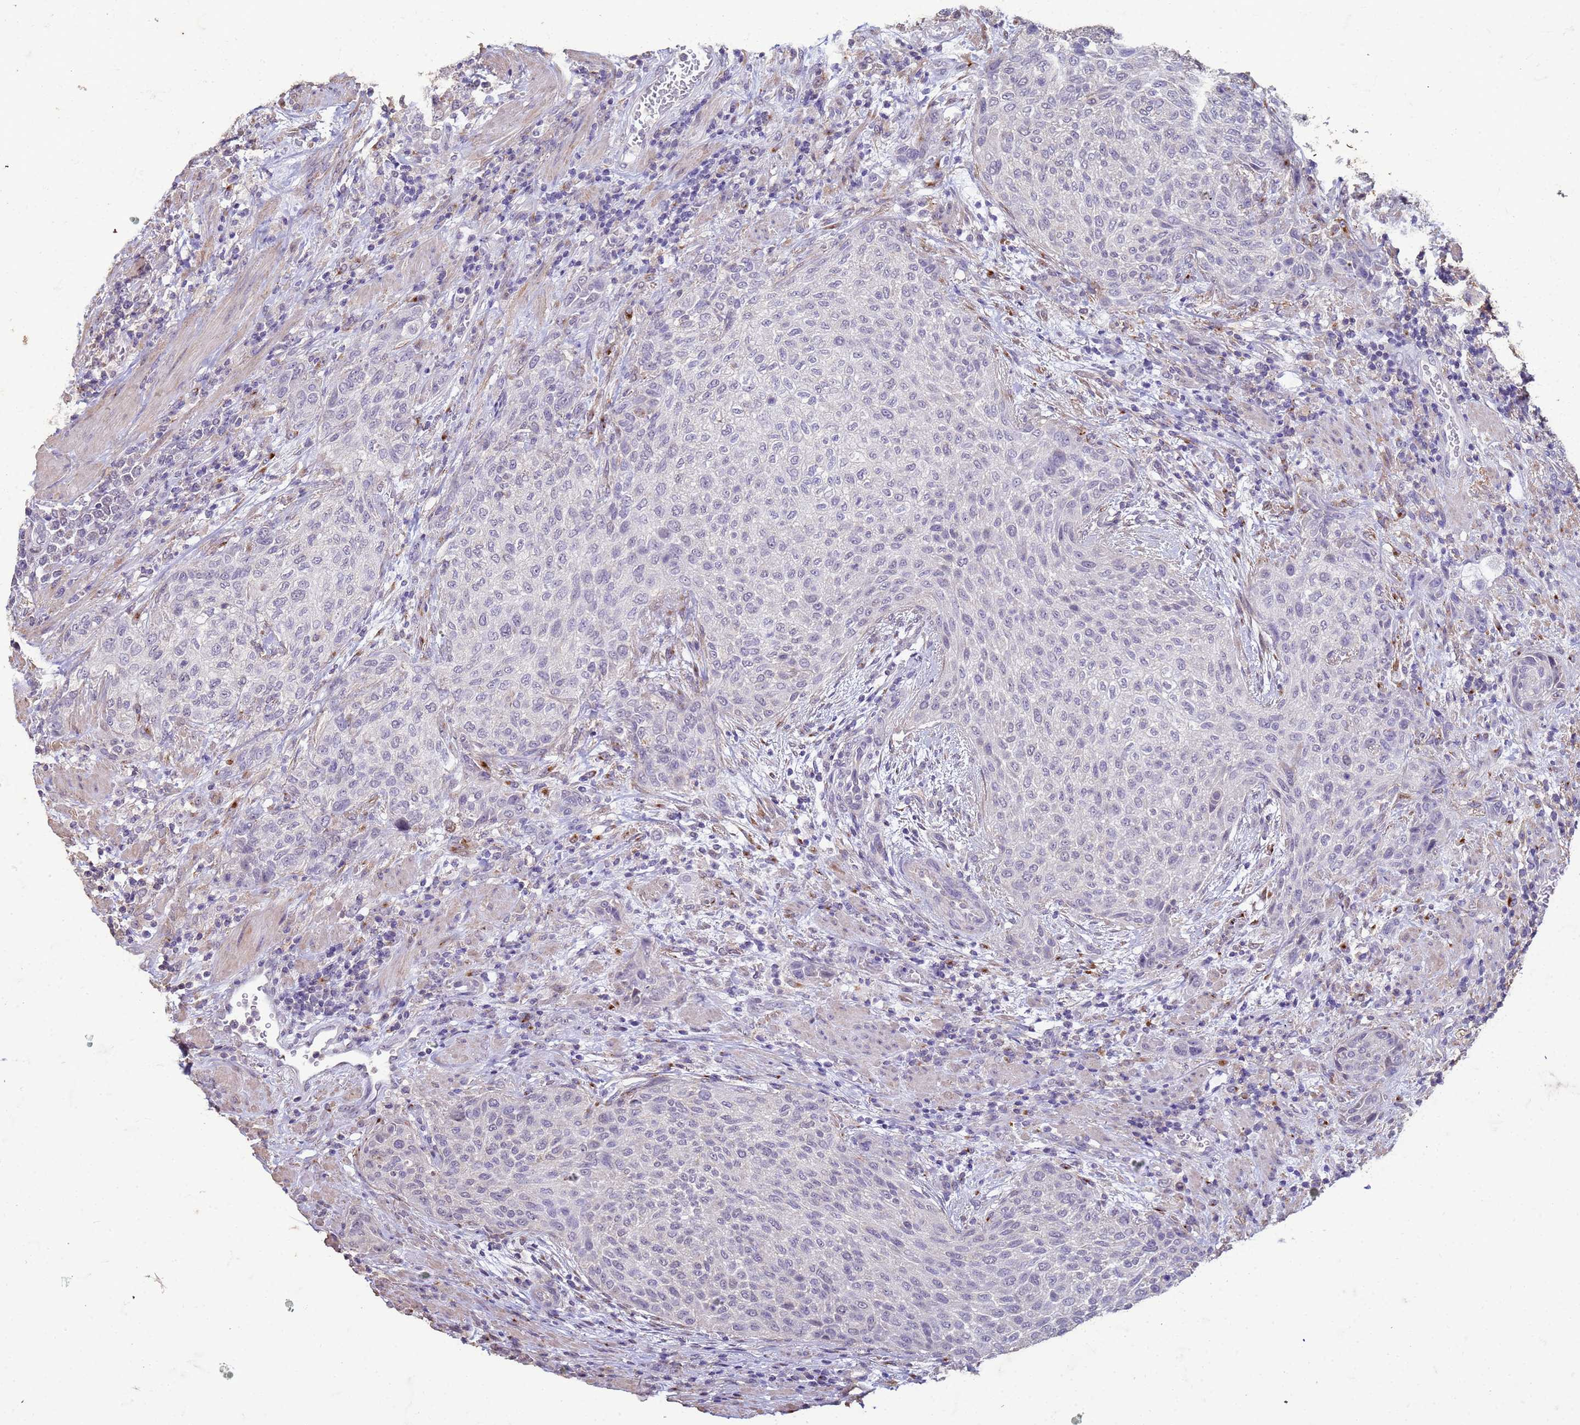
{"staining": {"intensity": "negative", "quantity": "none", "location": "none"}, "tissue": "urothelial cancer", "cell_type": "Tumor cells", "image_type": "cancer", "snomed": [{"axis": "morphology", "description": "Urothelial carcinoma, High grade"}, {"axis": "topography", "description": "Urinary bladder"}], "caption": "High power microscopy micrograph of an IHC histopathology image of urothelial carcinoma (high-grade), revealing no significant expression in tumor cells. (Immunohistochemistry (ihc), brightfield microscopy, high magnification).", "gene": "SLC25A15", "patient": {"sex": "male", "age": 35}}